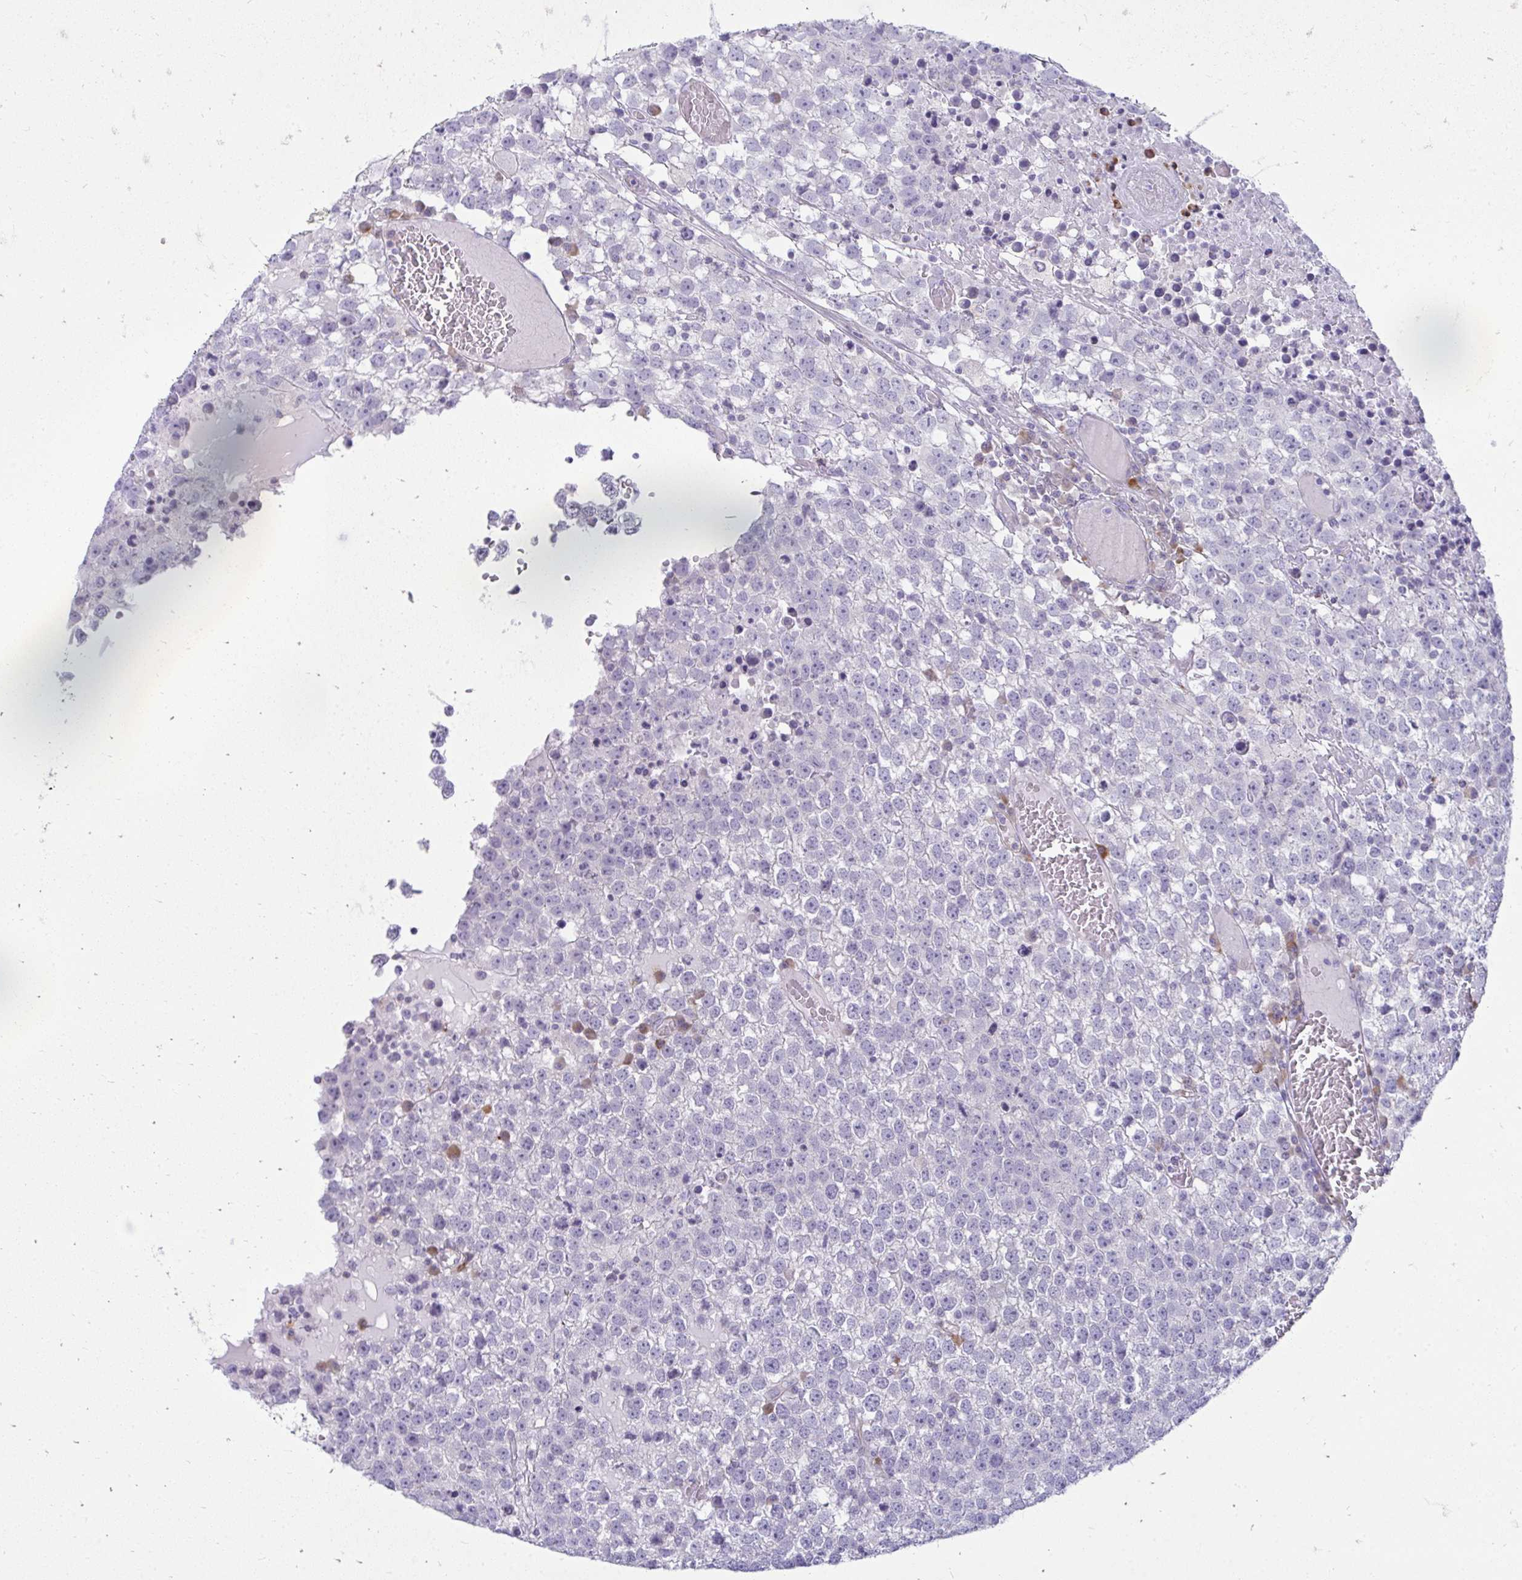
{"staining": {"intensity": "negative", "quantity": "none", "location": "none"}, "tissue": "testis cancer", "cell_type": "Tumor cells", "image_type": "cancer", "snomed": [{"axis": "morphology", "description": "Seminoma, NOS"}, {"axis": "topography", "description": "Testis"}], "caption": "This is an IHC micrograph of testis cancer (seminoma). There is no expression in tumor cells.", "gene": "TSPEAR", "patient": {"sex": "male", "age": 65}}